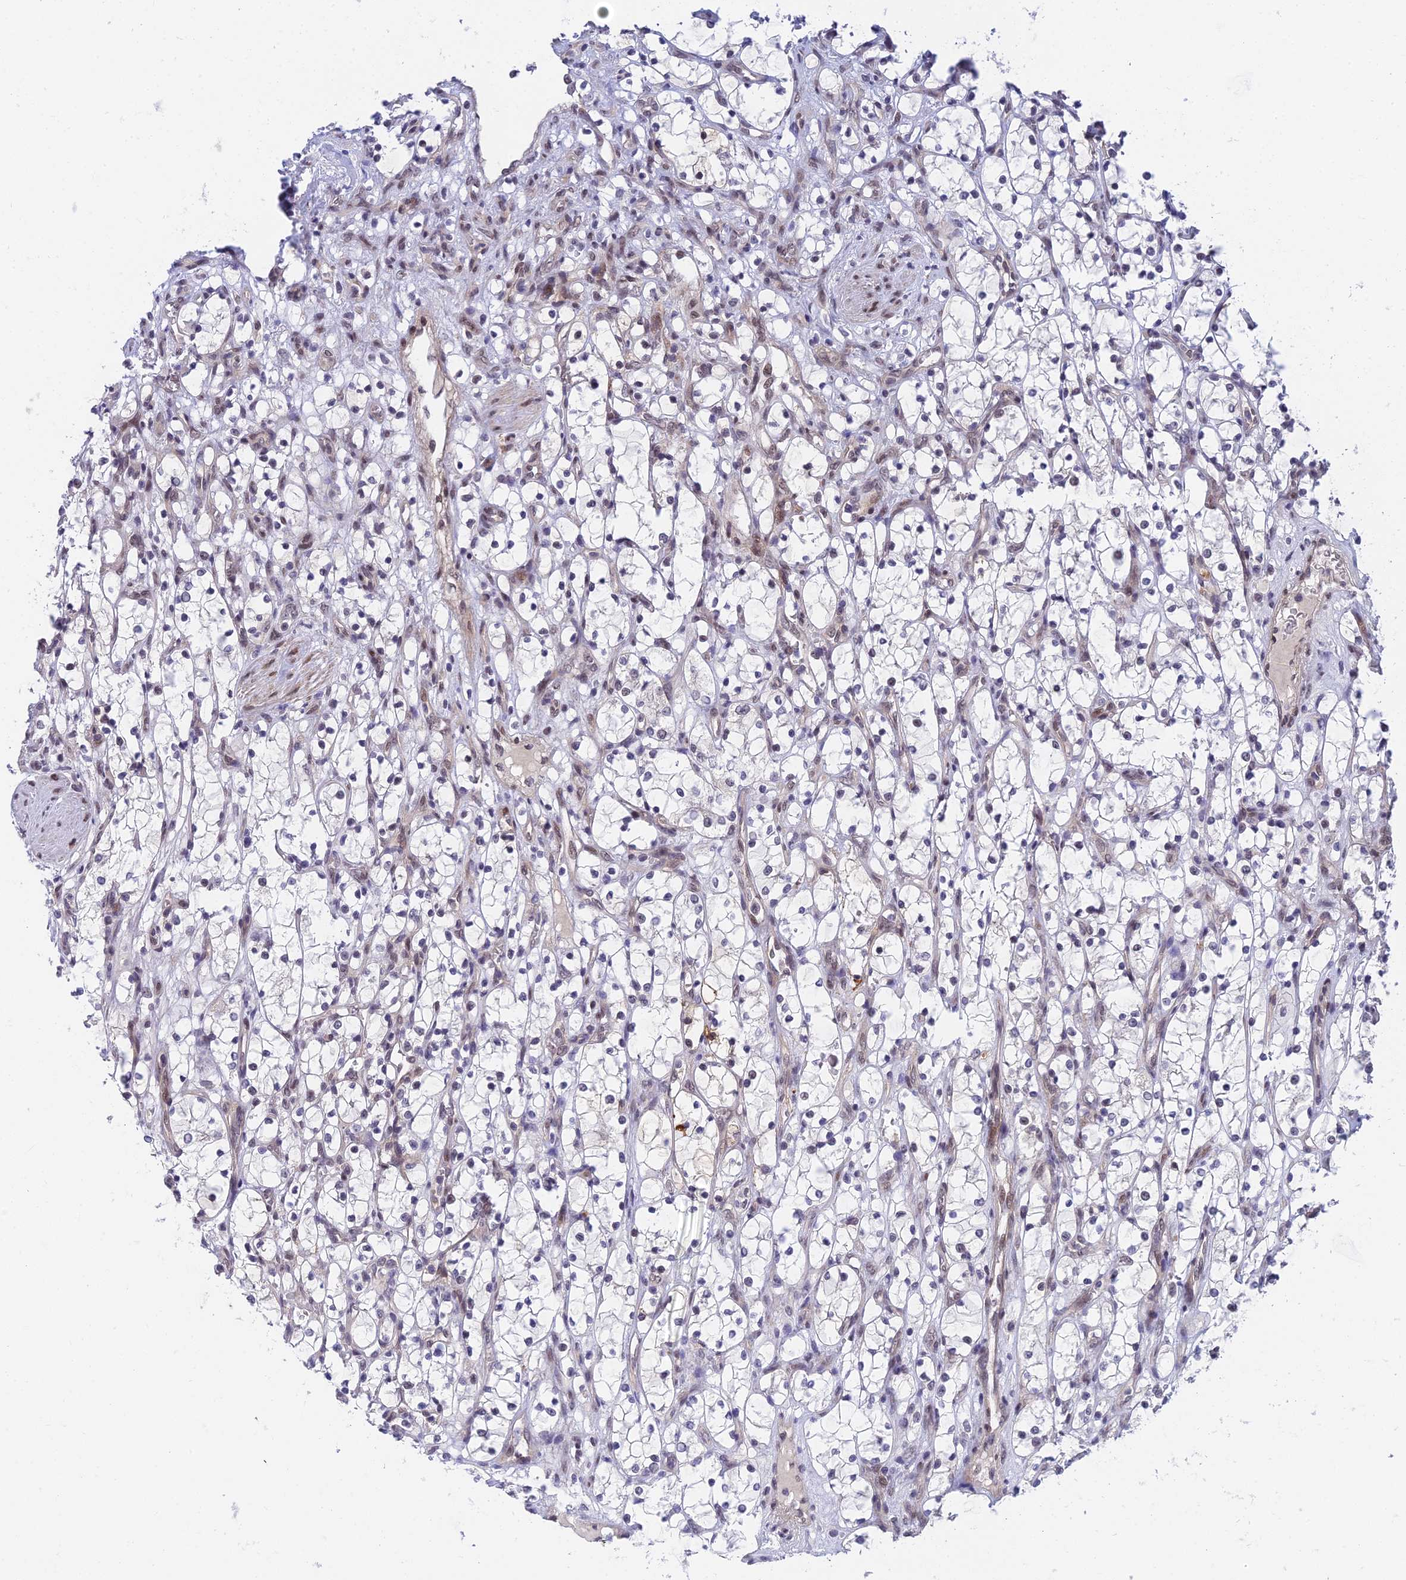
{"staining": {"intensity": "negative", "quantity": "none", "location": "none"}, "tissue": "renal cancer", "cell_type": "Tumor cells", "image_type": "cancer", "snomed": [{"axis": "morphology", "description": "Adenocarcinoma, NOS"}, {"axis": "topography", "description": "Kidney"}], "caption": "This is an immunohistochemistry histopathology image of human renal adenocarcinoma. There is no positivity in tumor cells.", "gene": "NSMCE1", "patient": {"sex": "female", "age": 69}}